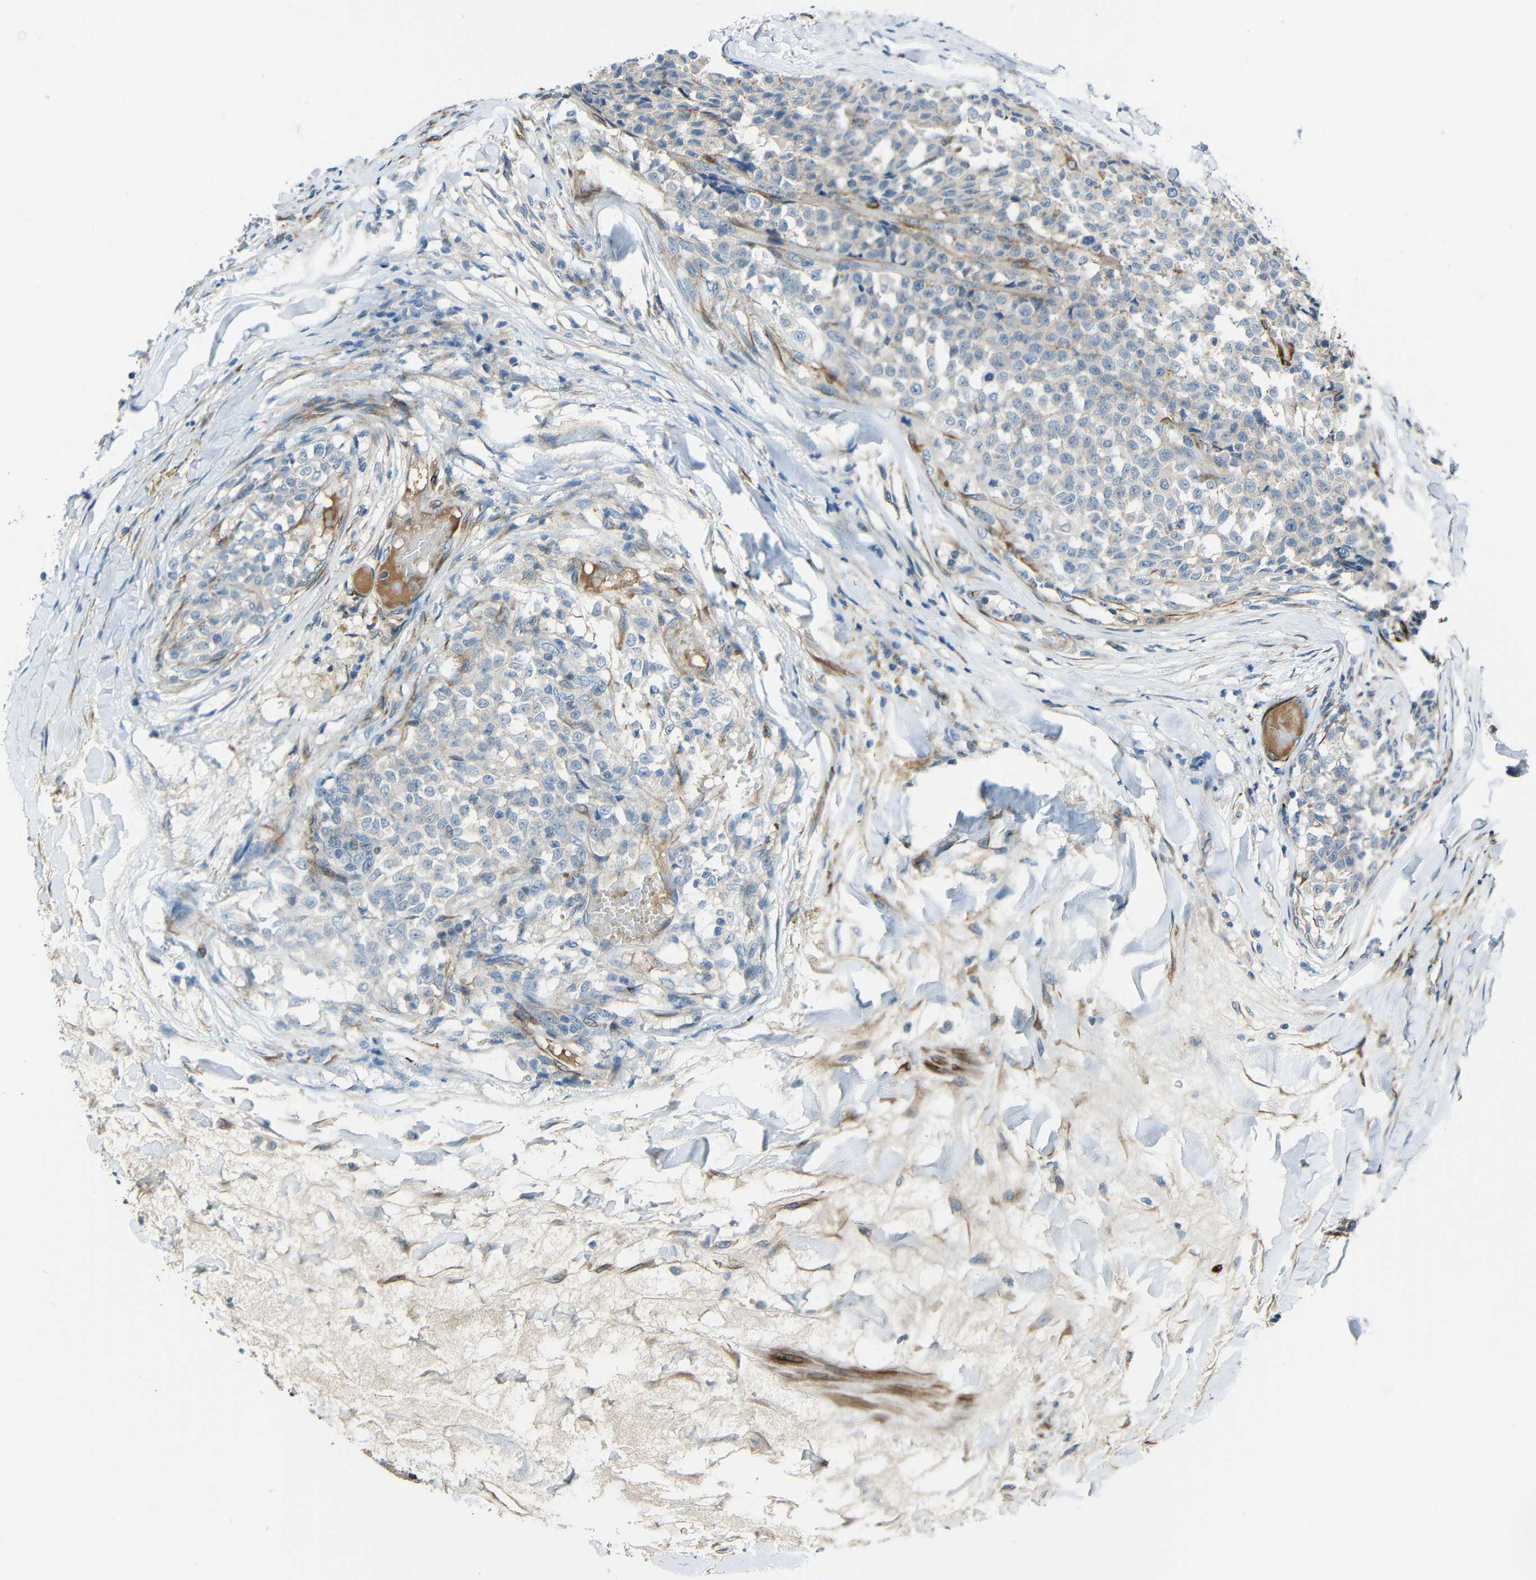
{"staining": {"intensity": "negative", "quantity": "none", "location": "none"}, "tissue": "testis cancer", "cell_type": "Tumor cells", "image_type": "cancer", "snomed": [{"axis": "morphology", "description": "Seminoma, NOS"}, {"axis": "topography", "description": "Testis"}], "caption": "This photomicrograph is of testis seminoma stained with immunohistochemistry (IHC) to label a protein in brown with the nuclei are counter-stained blue. There is no expression in tumor cells.", "gene": "DCLK1", "patient": {"sex": "male", "age": 59}}